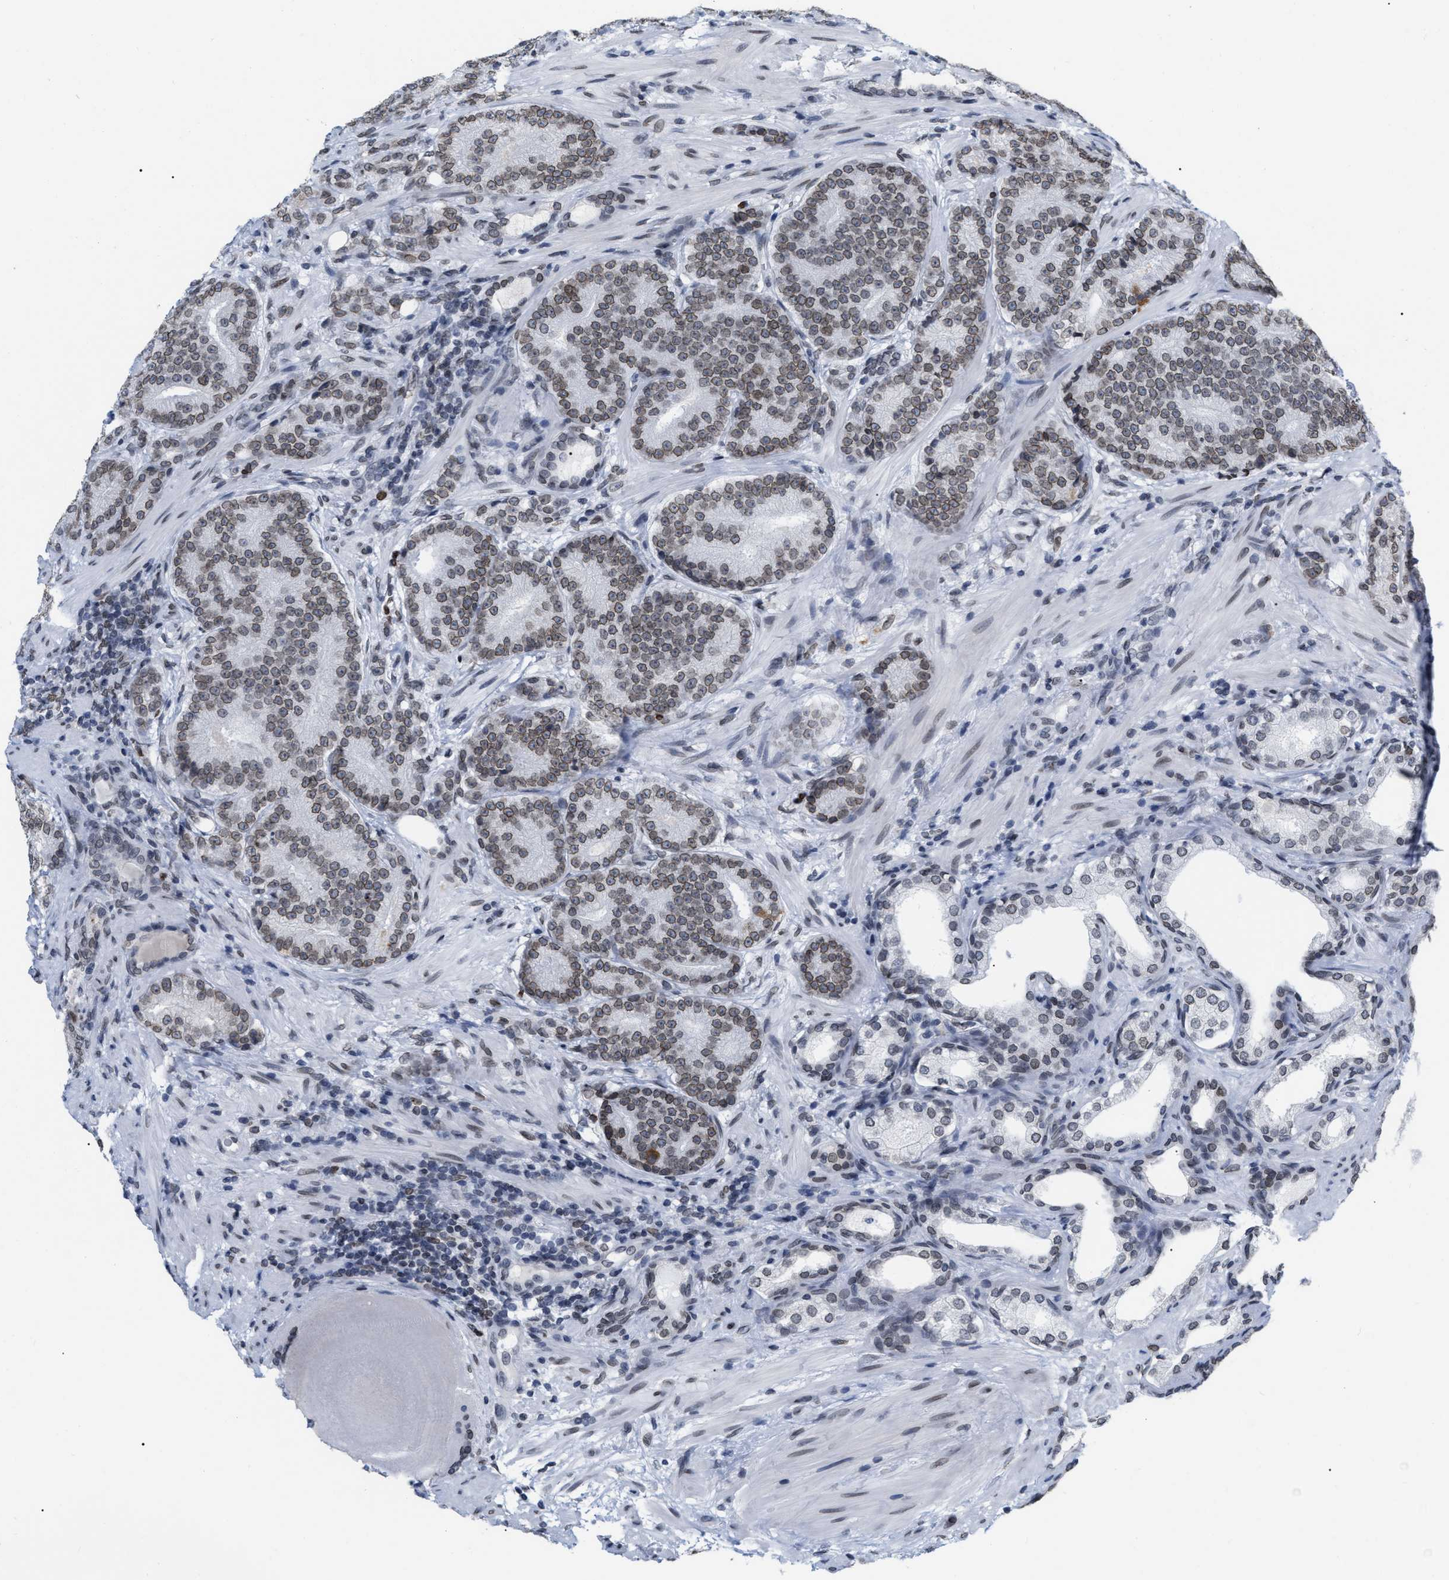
{"staining": {"intensity": "weak", "quantity": "25%-75%", "location": "cytoplasmic/membranous,nuclear"}, "tissue": "prostate cancer", "cell_type": "Tumor cells", "image_type": "cancer", "snomed": [{"axis": "morphology", "description": "Adenocarcinoma, High grade"}, {"axis": "topography", "description": "Prostate"}], "caption": "DAB immunohistochemical staining of prostate cancer (high-grade adenocarcinoma) exhibits weak cytoplasmic/membranous and nuclear protein staining in about 25%-75% of tumor cells.", "gene": "TPR", "patient": {"sex": "male", "age": 61}}